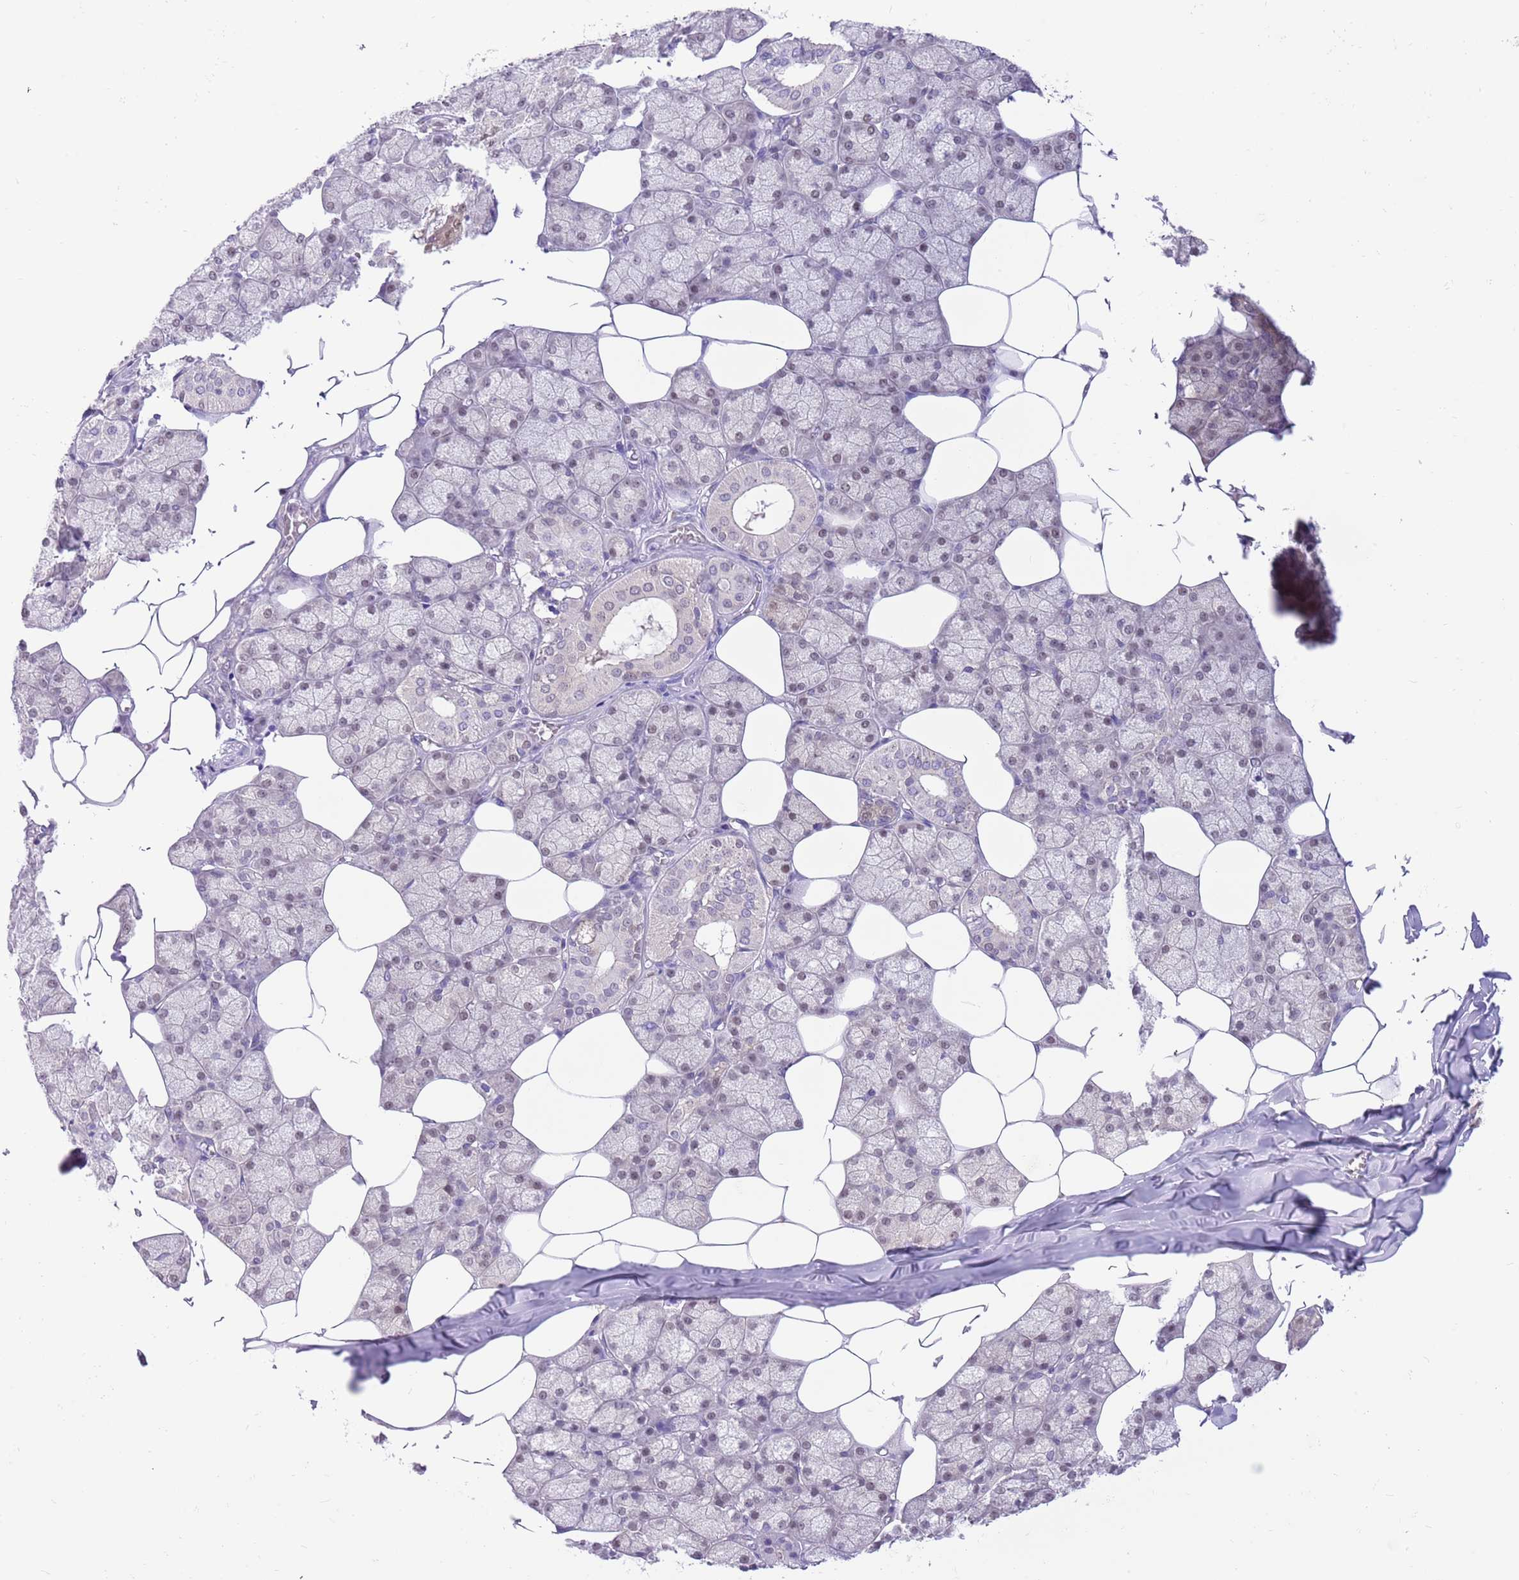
{"staining": {"intensity": "moderate", "quantity": "<25%", "location": "cytoplasmic/membranous,nuclear"}, "tissue": "salivary gland", "cell_type": "Glandular cells", "image_type": "normal", "snomed": [{"axis": "morphology", "description": "Normal tissue, NOS"}, {"axis": "topography", "description": "Salivary gland"}], "caption": "This is a micrograph of IHC staining of unremarkable salivary gland, which shows moderate positivity in the cytoplasmic/membranous,nuclear of glandular cells.", "gene": "DDI2", "patient": {"sex": "male", "age": 62}}